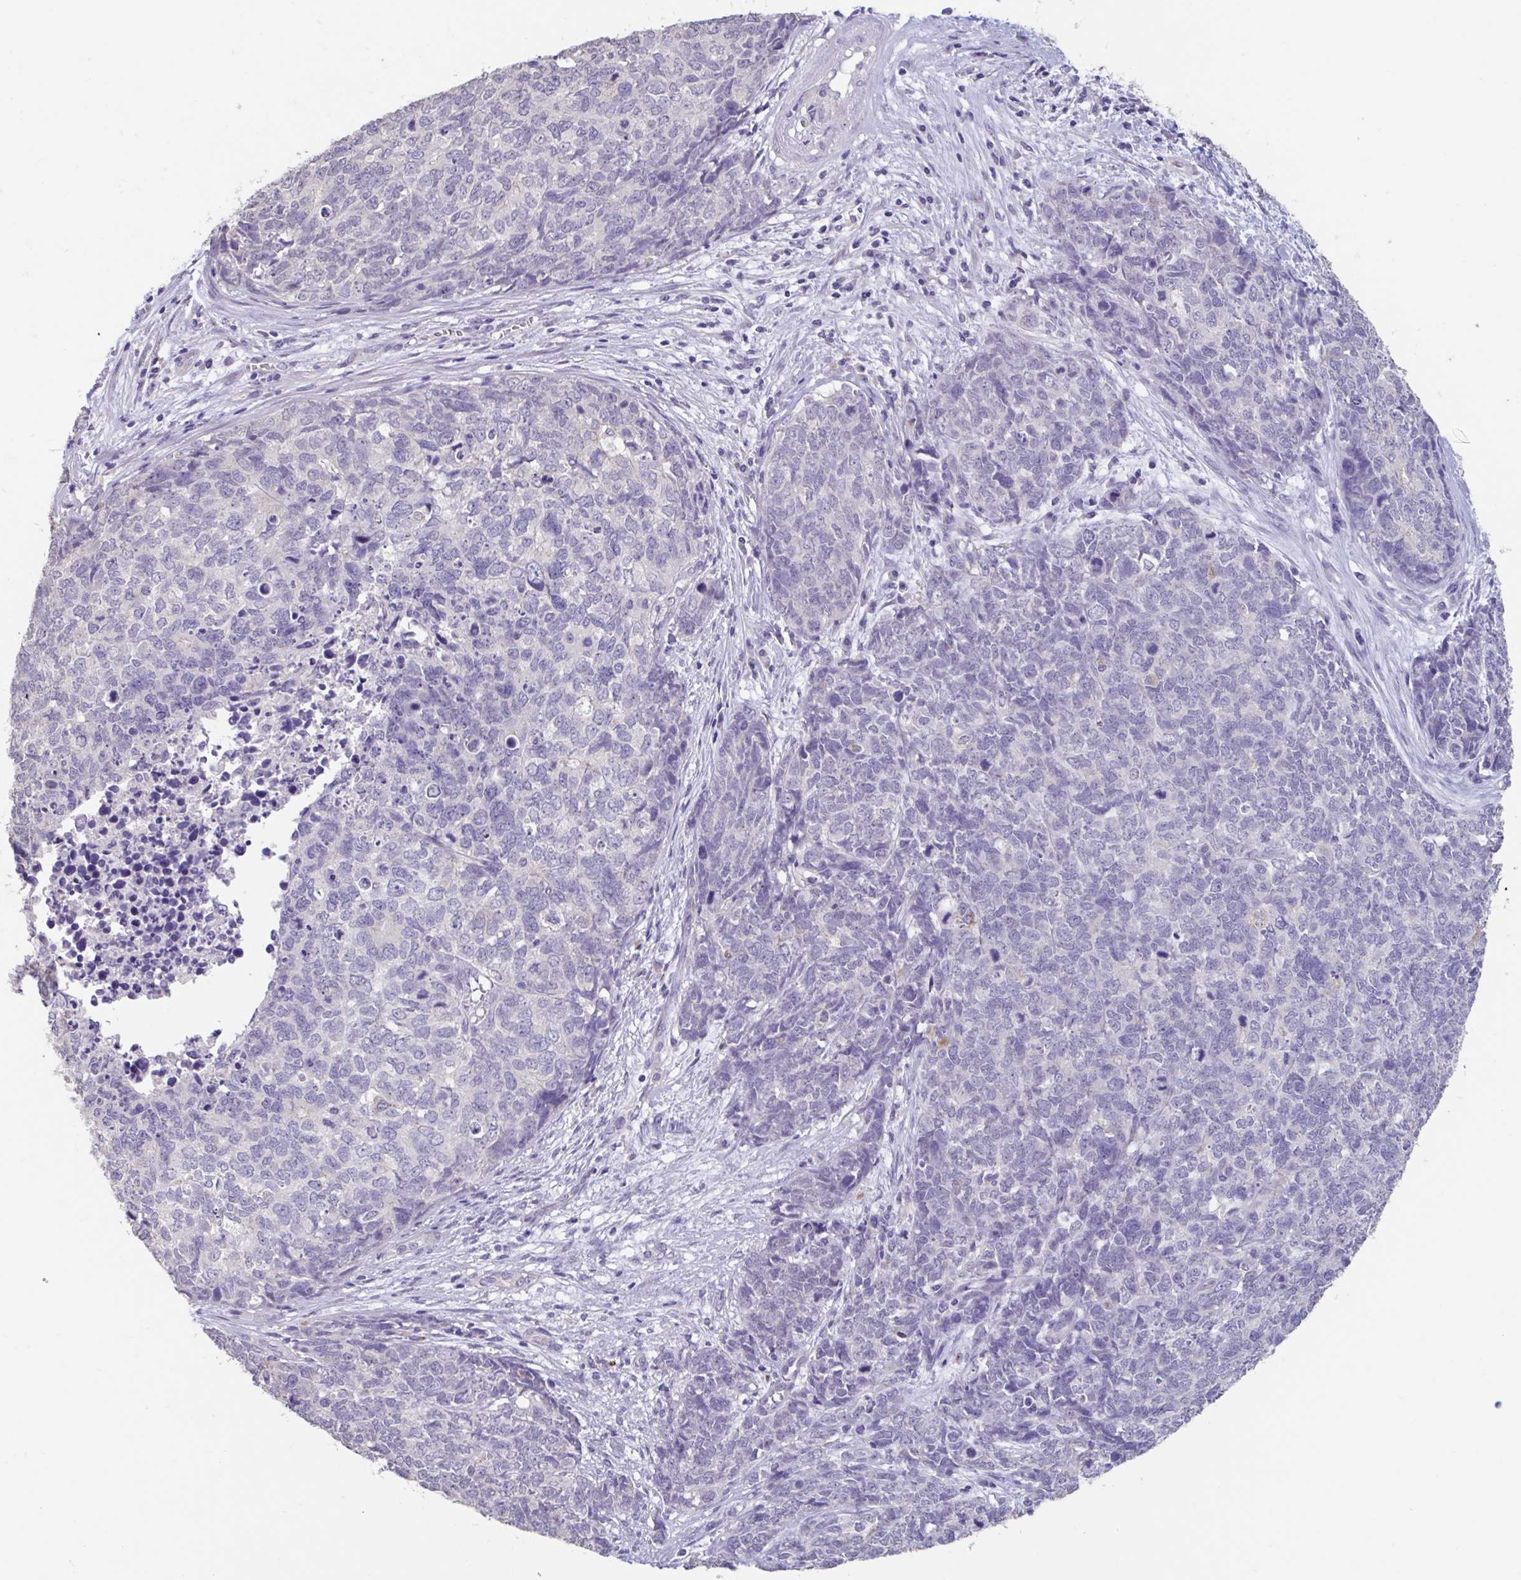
{"staining": {"intensity": "negative", "quantity": "none", "location": "none"}, "tissue": "cervical cancer", "cell_type": "Tumor cells", "image_type": "cancer", "snomed": [{"axis": "morphology", "description": "Adenocarcinoma, NOS"}, {"axis": "topography", "description": "Cervix"}], "caption": "Human adenocarcinoma (cervical) stained for a protein using IHC exhibits no expression in tumor cells.", "gene": "GPR162", "patient": {"sex": "female", "age": 63}}